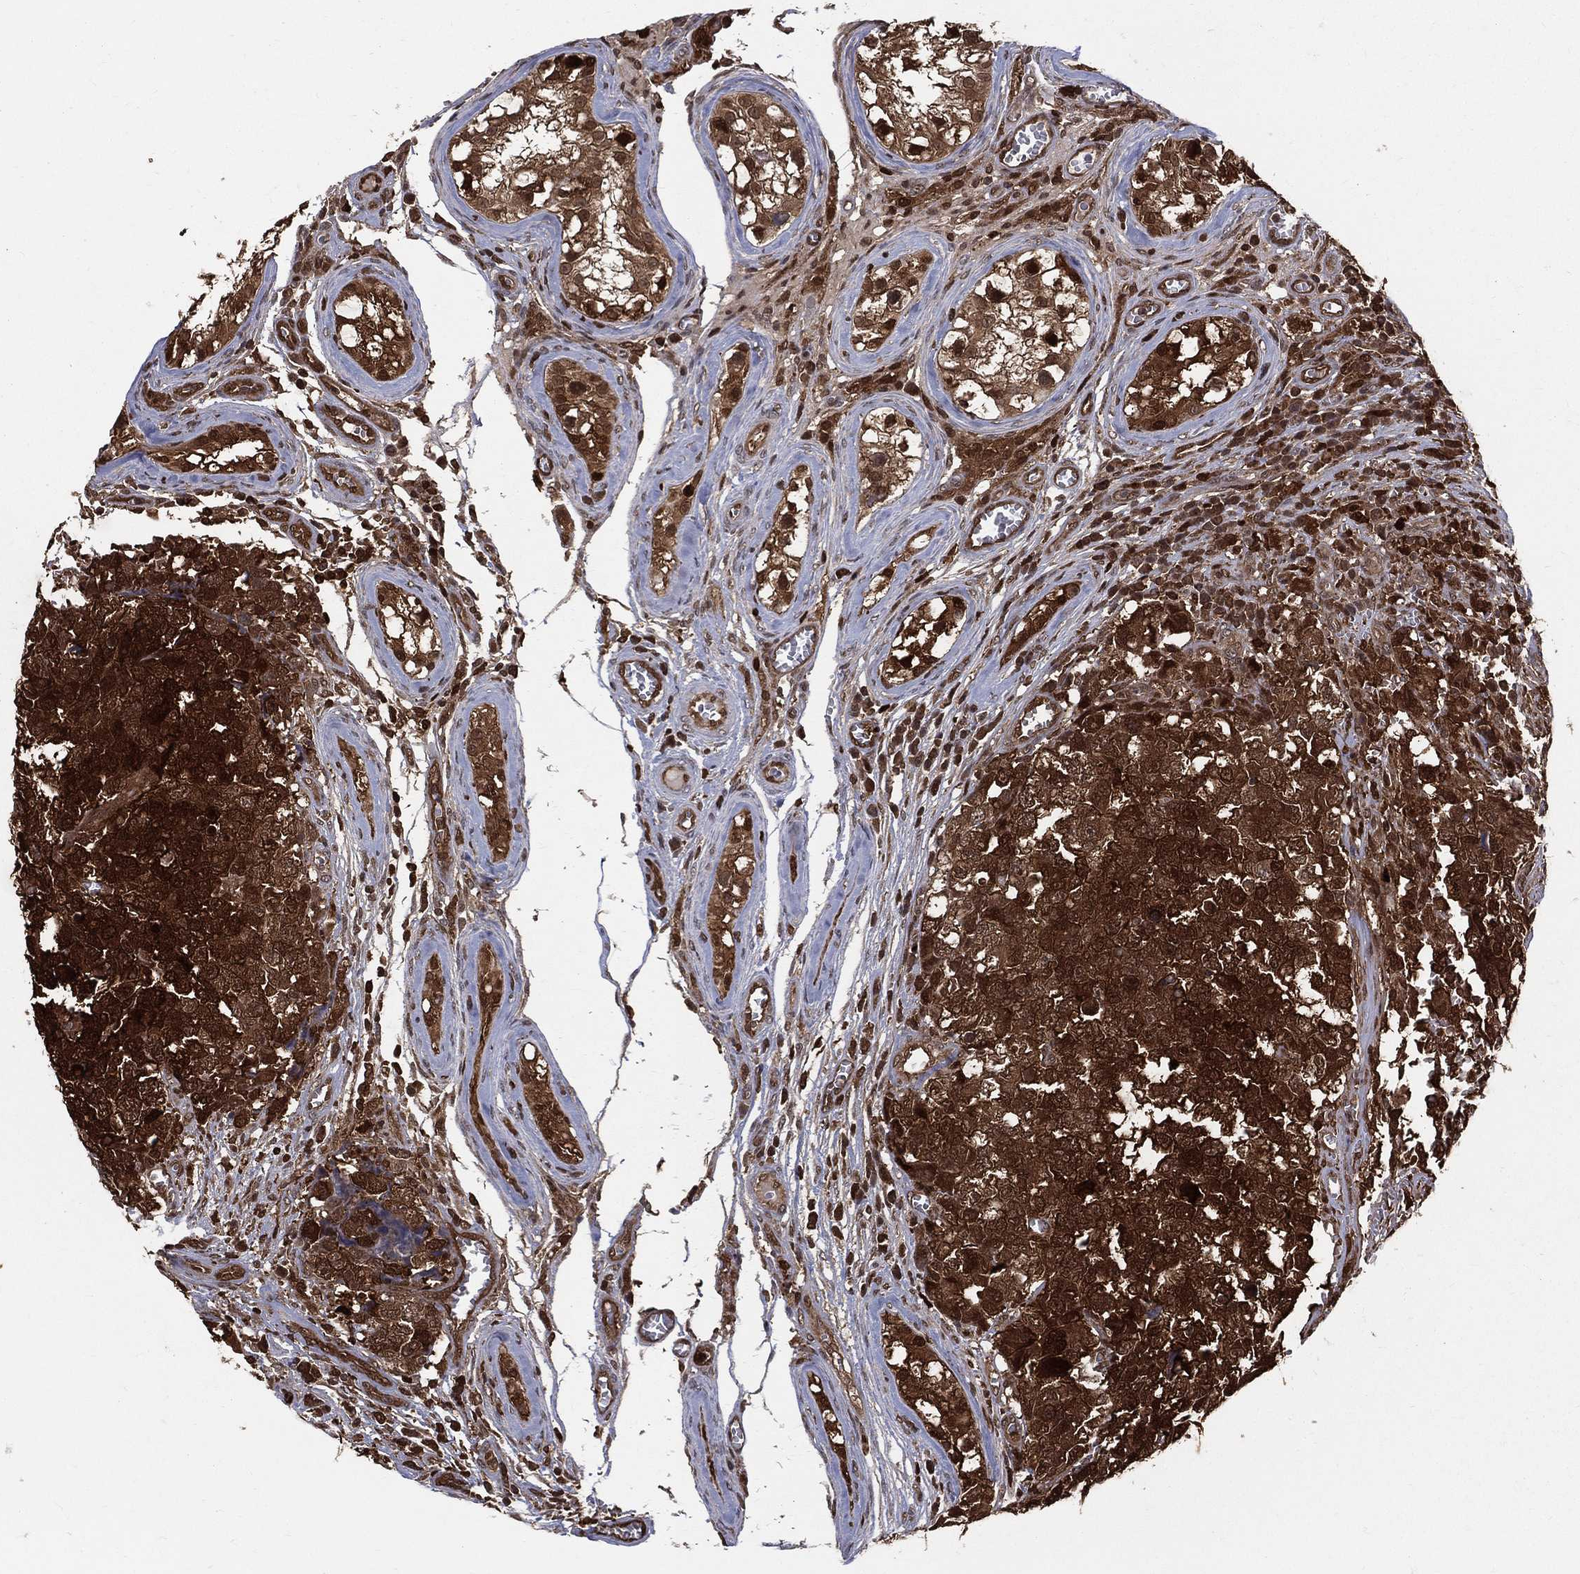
{"staining": {"intensity": "strong", "quantity": ">75%", "location": "cytoplasmic/membranous"}, "tissue": "testis cancer", "cell_type": "Tumor cells", "image_type": "cancer", "snomed": [{"axis": "morphology", "description": "Carcinoma, Embryonal, NOS"}, {"axis": "topography", "description": "Testis"}], "caption": "Protein expression analysis of testis cancer (embryonal carcinoma) displays strong cytoplasmic/membranous expression in approximately >75% of tumor cells.", "gene": "ENO1", "patient": {"sex": "male", "age": 23}}